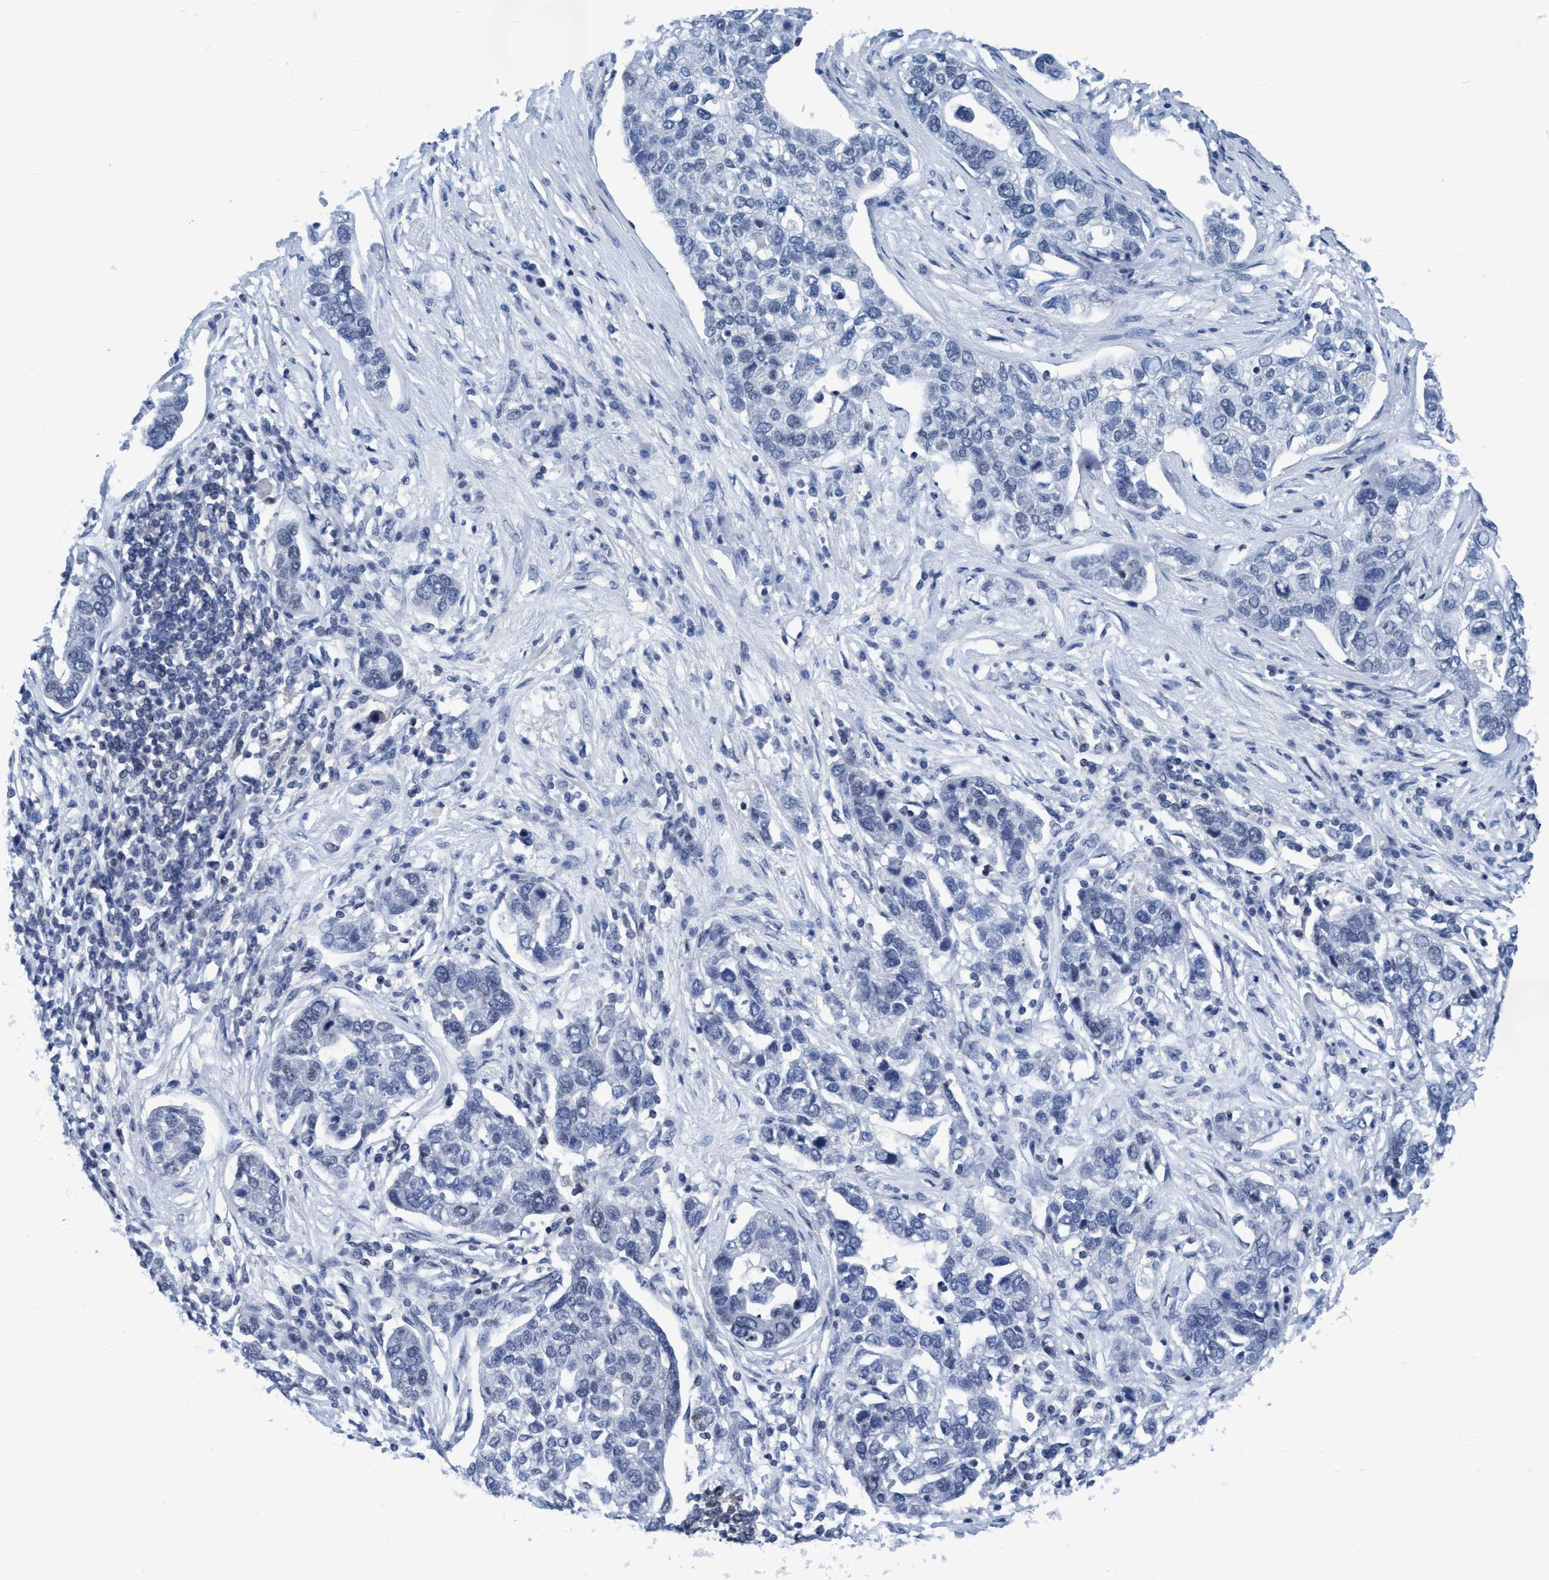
{"staining": {"intensity": "negative", "quantity": "none", "location": "none"}, "tissue": "pancreatic cancer", "cell_type": "Tumor cells", "image_type": "cancer", "snomed": [{"axis": "morphology", "description": "Adenocarcinoma, NOS"}, {"axis": "topography", "description": "Pancreas"}], "caption": "High magnification brightfield microscopy of pancreatic adenocarcinoma stained with DAB (3,3'-diaminobenzidine) (brown) and counterstained with hematoxylin (blue): tumor cells show no significant expression.", "gene": "DNAI1", "patient": {"sex": "female", "age": 61}}